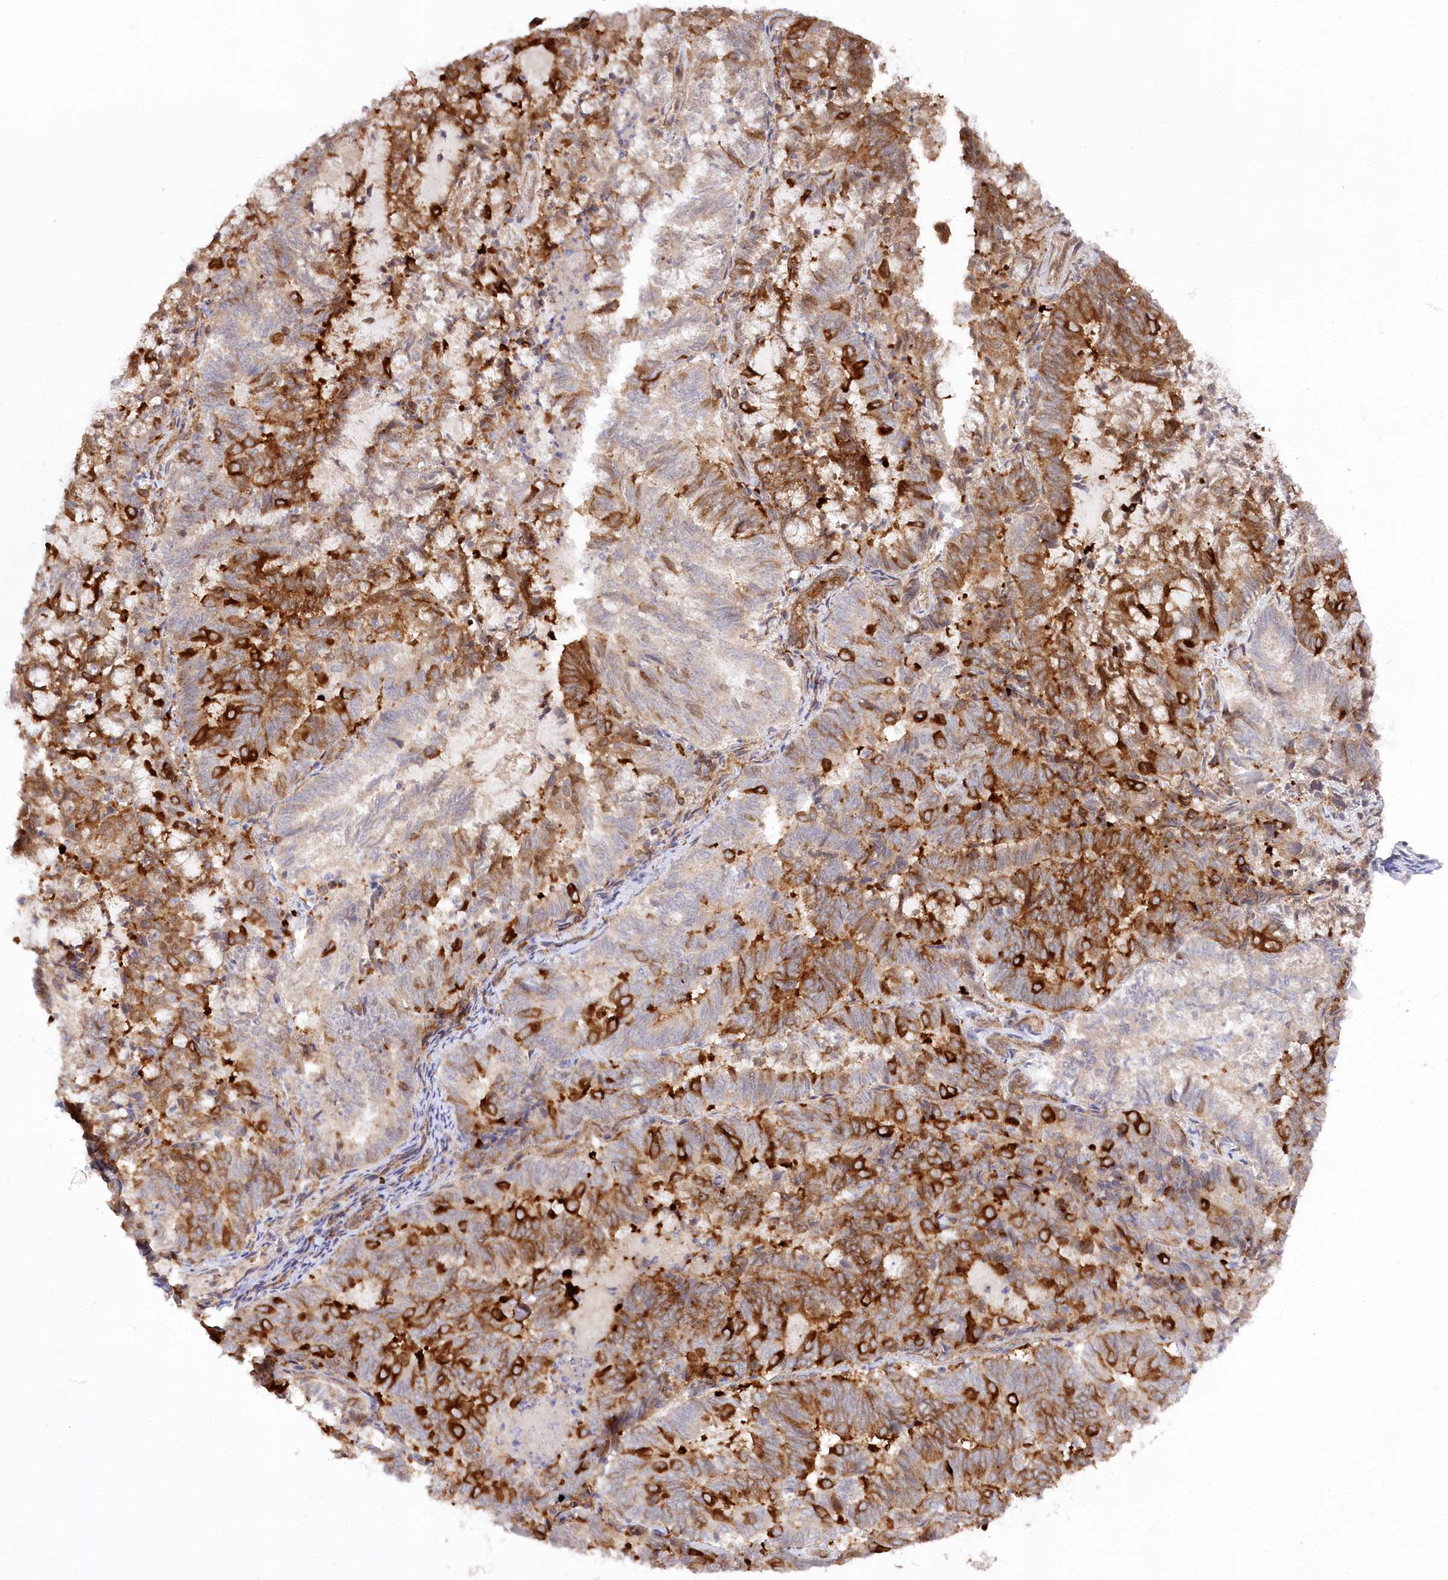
{"staining": {"intensity": "strong", "quantity": "25%-75%", "location": "cytoplasmic/membranous"}, "tissue": "endometrial cancer", "cell_type": "Tumor cells", "image_type": "cancer", "snomed": [{"axis": "morphology", "description": "Adenocarcinoma, NOS"}, {"axis": "topography", "description": "Endometrium"}], "caption": "An immunohistochemistry micrograph of neoplastic tissue is shown. Protein staining in brown labels strong cytoplasmic/membranous positivity in endometrial adenocarcinoma within tumor cells.", "gene": "CCDC91", "patient": {"sex": "female", "age": 80}}